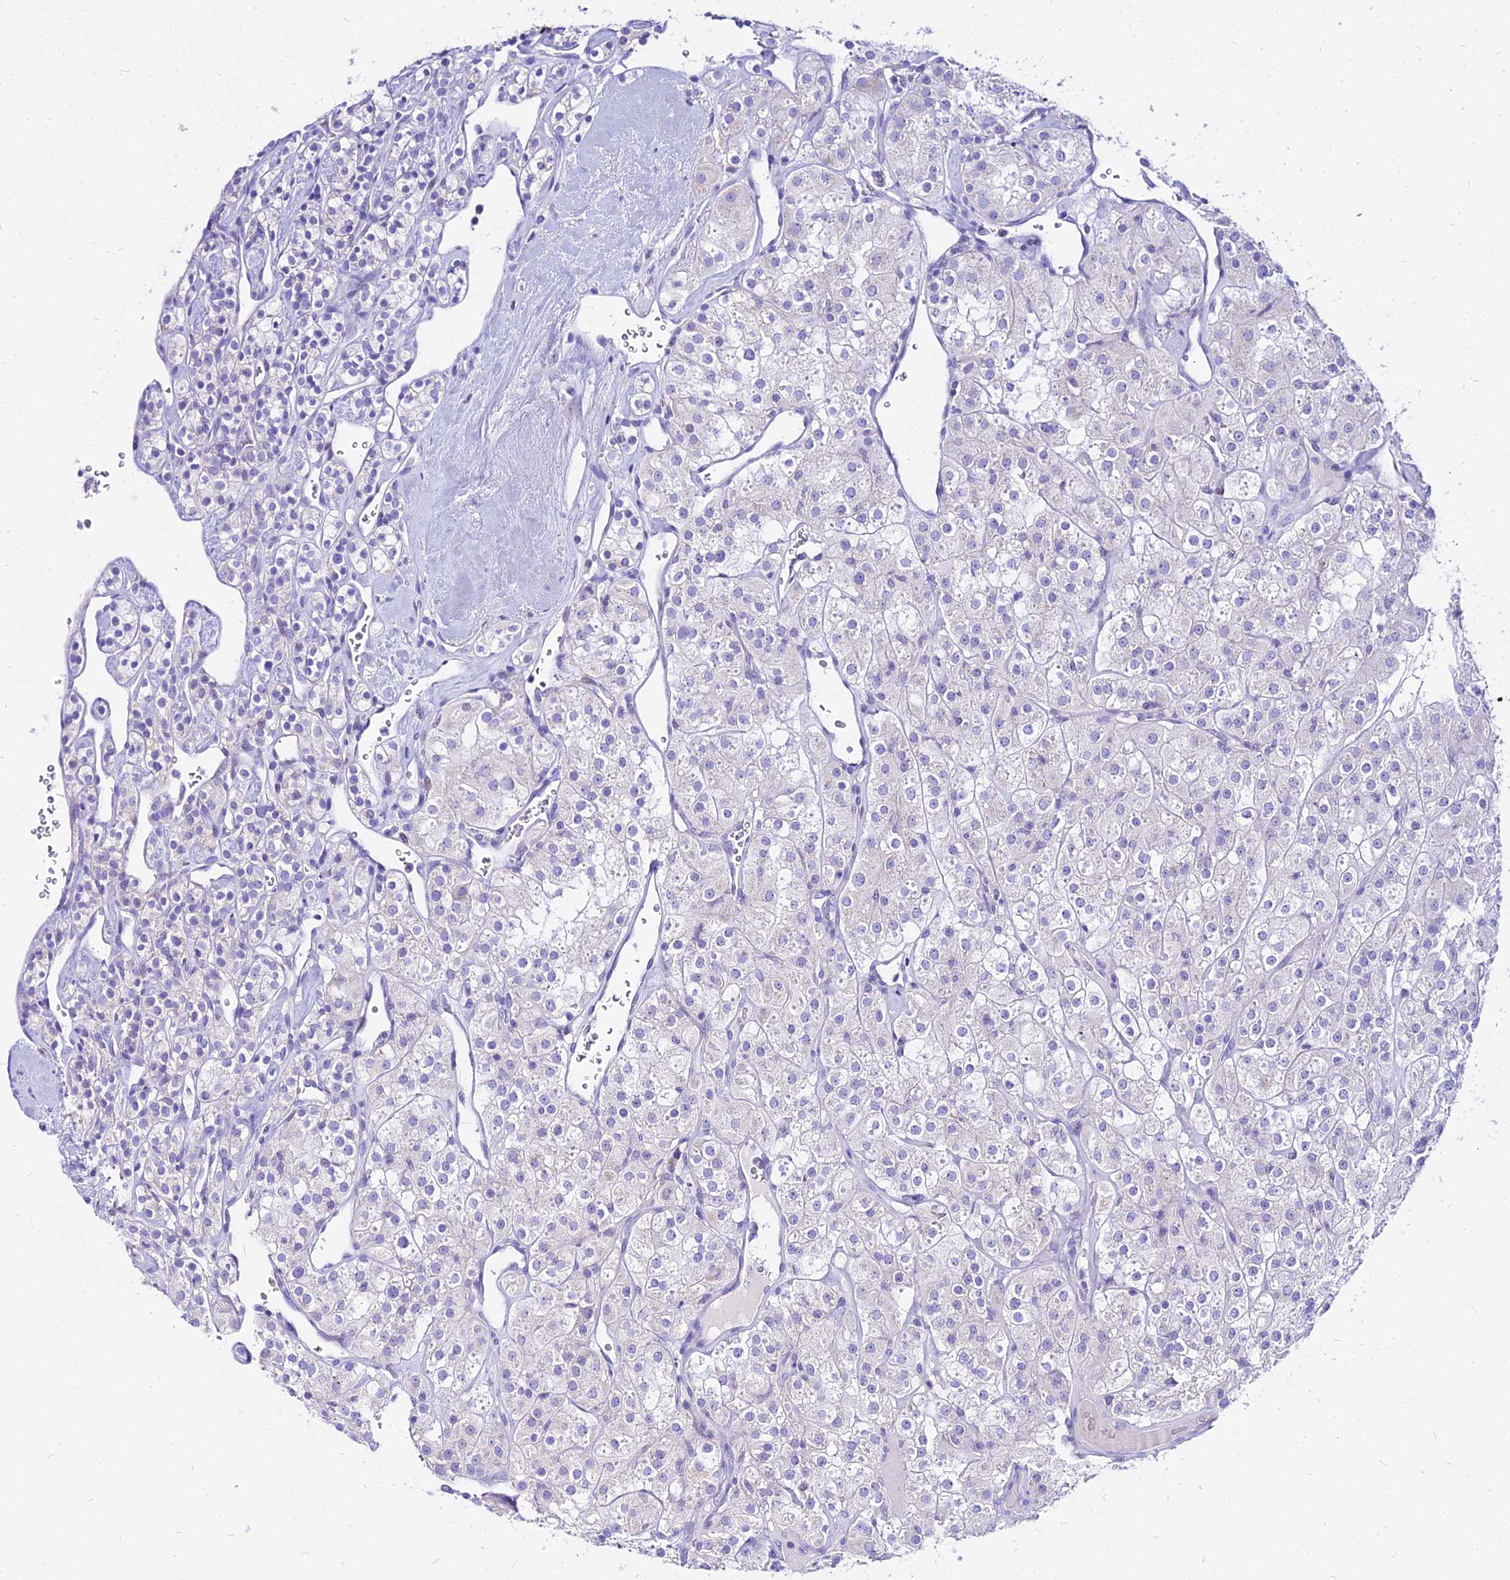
{"staining": {"intensity": "negative", "quantity": "none", "location": "none"}, "tissue": "renal cancer", "cell_type": "Tumor cells", "image_type": "cancer", "snomed": [{"axis": "morphology", "description": "Adenocarcinoma, NOS"}, {"axis": "topography", "description": "Kidney"}], "caption": "The photomicrograph displays no staining of tumor cells in adenocarcinoma (renal).", "gene": "CARD18", "patient": {"sex": "male", "age": 77}}